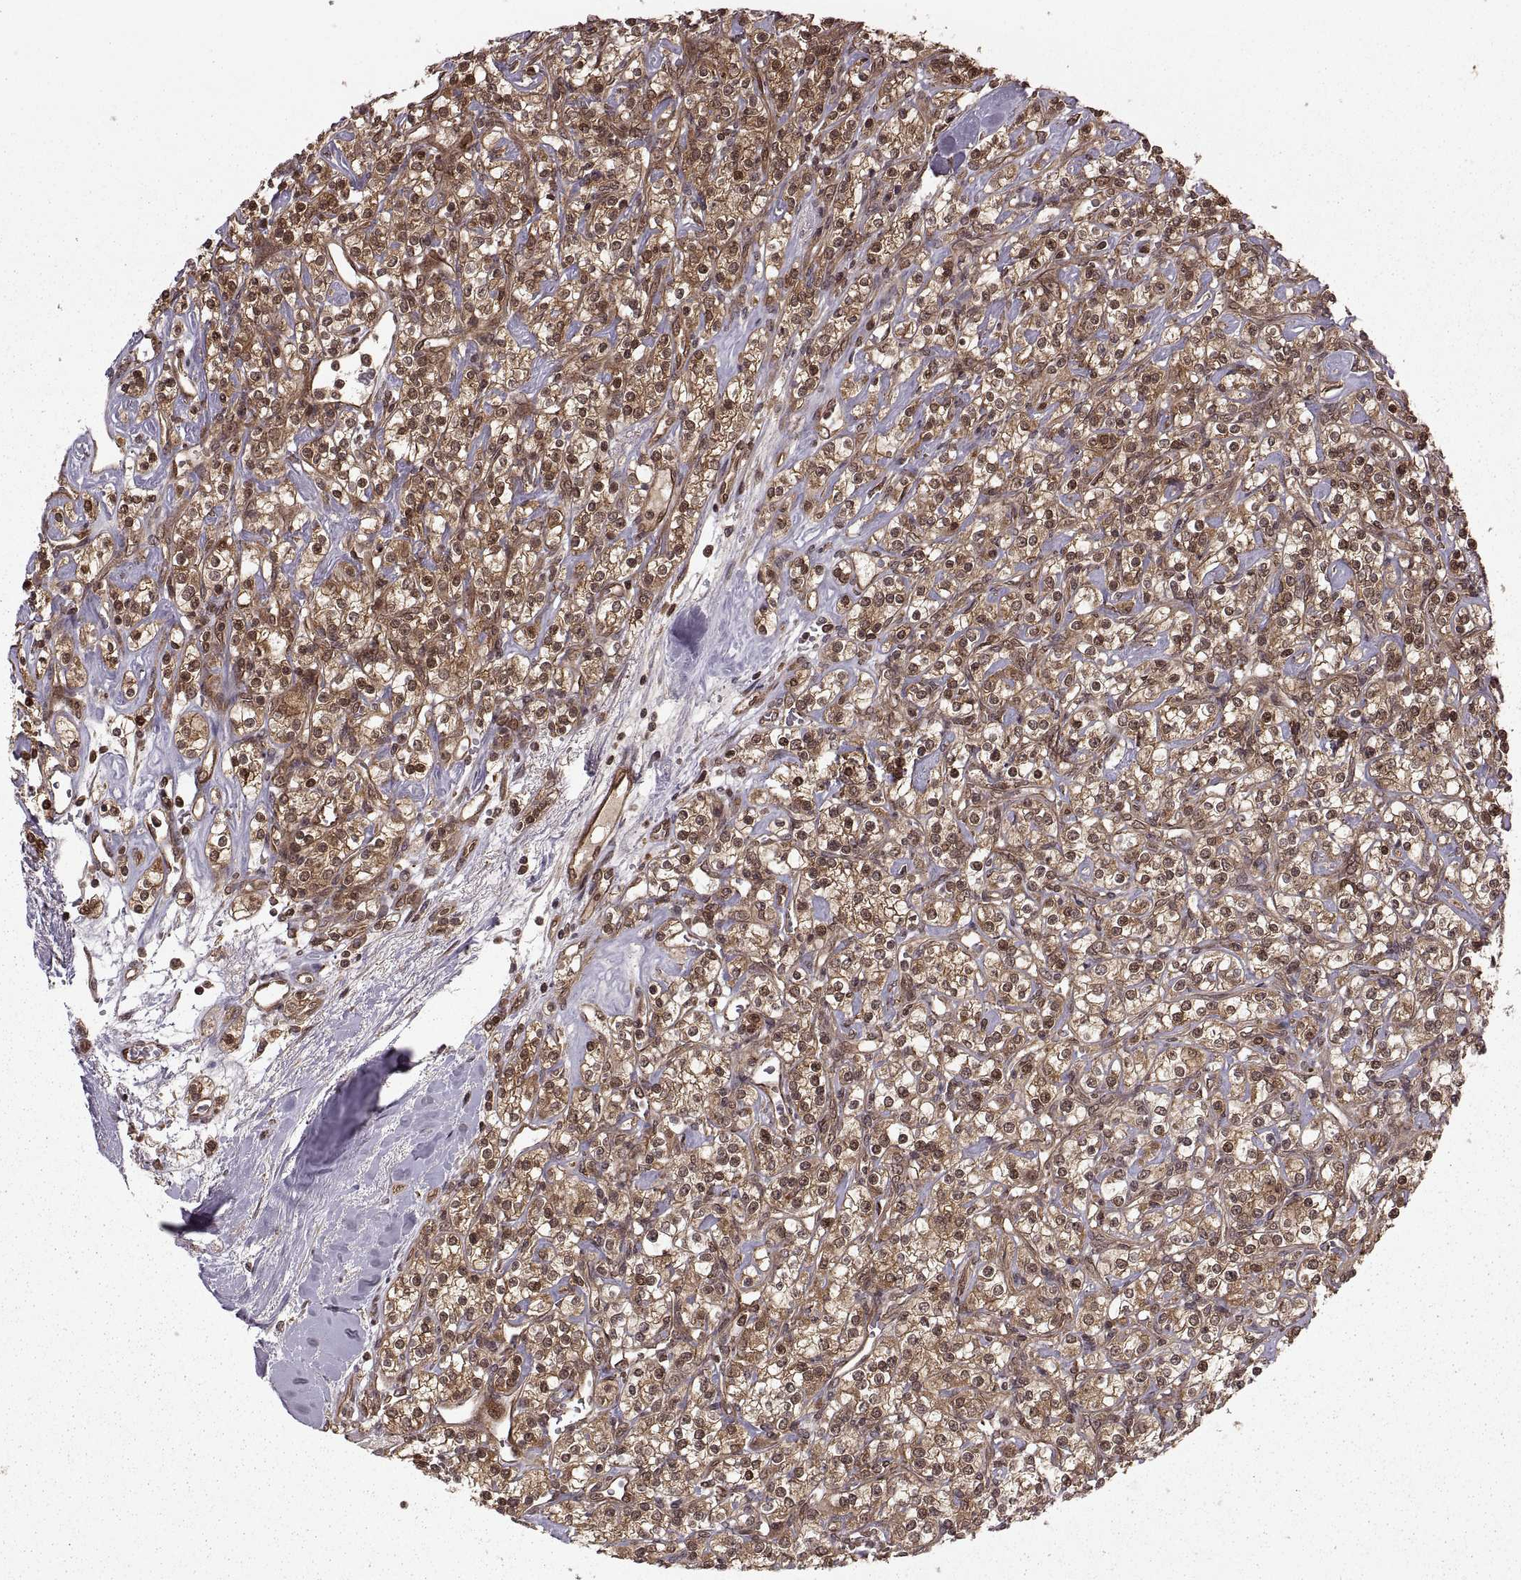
{"staining": {"intensity": "moderate", "quantity": ">75%", "location": "cytoplasmic/membranous,nuclear"}, "tissue": "renal cancer", "cell_type": "Tumor cells", "image_type": "cancer", "snomed": [{"axis": "morphology", "description": "Adenocarcinoma, NOS"}, {"axis": "topography", "description": "Kidney"}], "caption": "IHC image of adenocarcinoma (renal) stained for a protein (brown), which demonstrates medium levels of moderate cytoplasmic/membranous and nuclear positivity in approximately >75% of tumor cells.", "gene": "DEDD", "patient": {"sex": "male", "age": 77}}